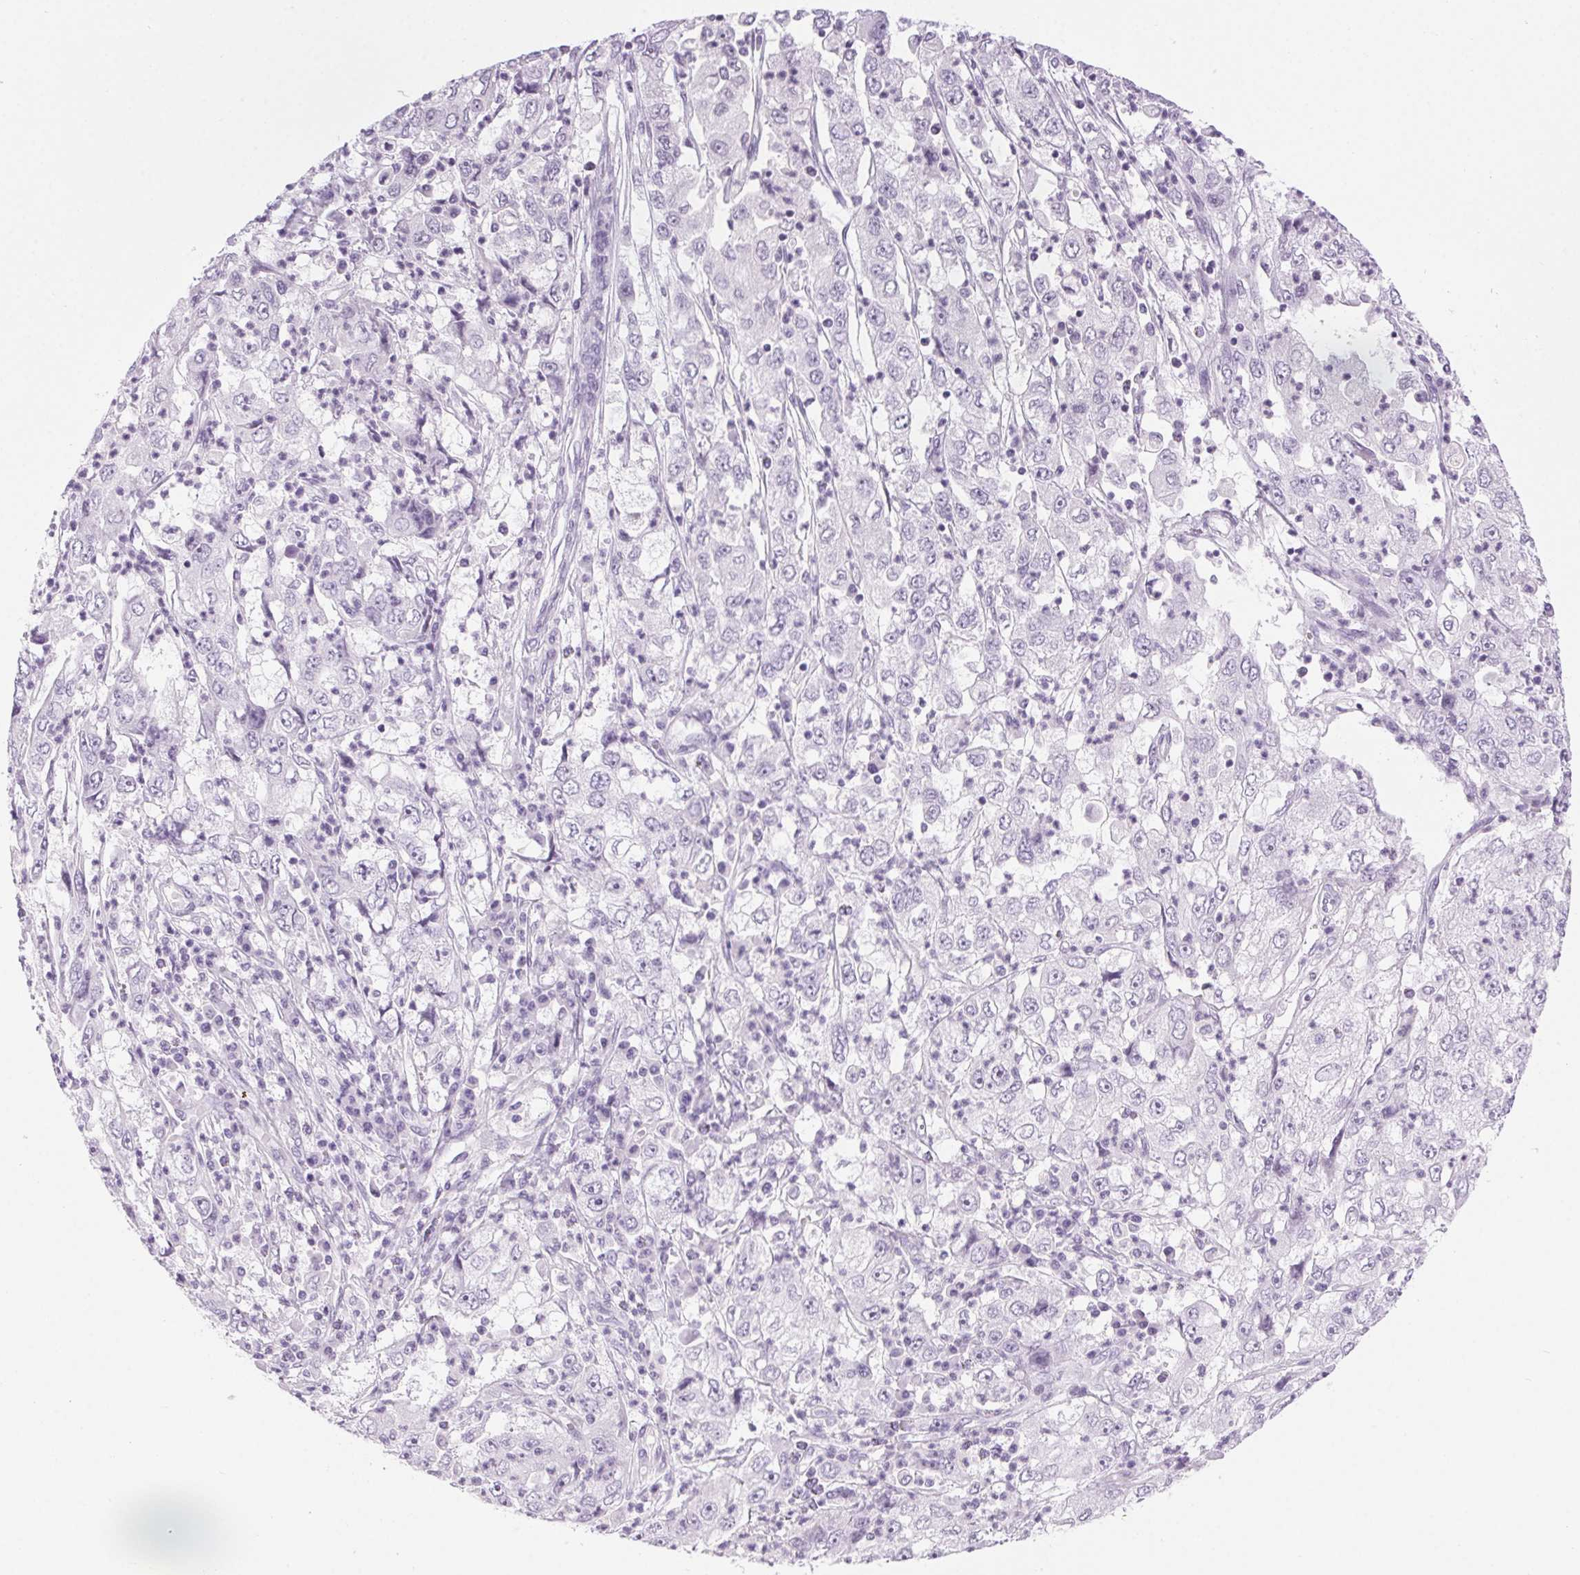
{"staining": {"intensity": "negative", "quantity": "none", "location": "none"}, "tissue": "cervical cancer", "cell_type": "Tumor cells", "image_type": "cancer", "snomed": [{"axis": "morphology", "description": "Squamous cell carcinoma, NOS"}, {"axis": "topography", "description": "Cervix"}], "caption": "High power microscopy photomicrograph of an IHC histopathology image of cervical cancer (squamous cell carcinoma), revealing no significant staining in tumor cells.", "gene": "LRP2", "patient": {"sex": "female", "age": 36}}